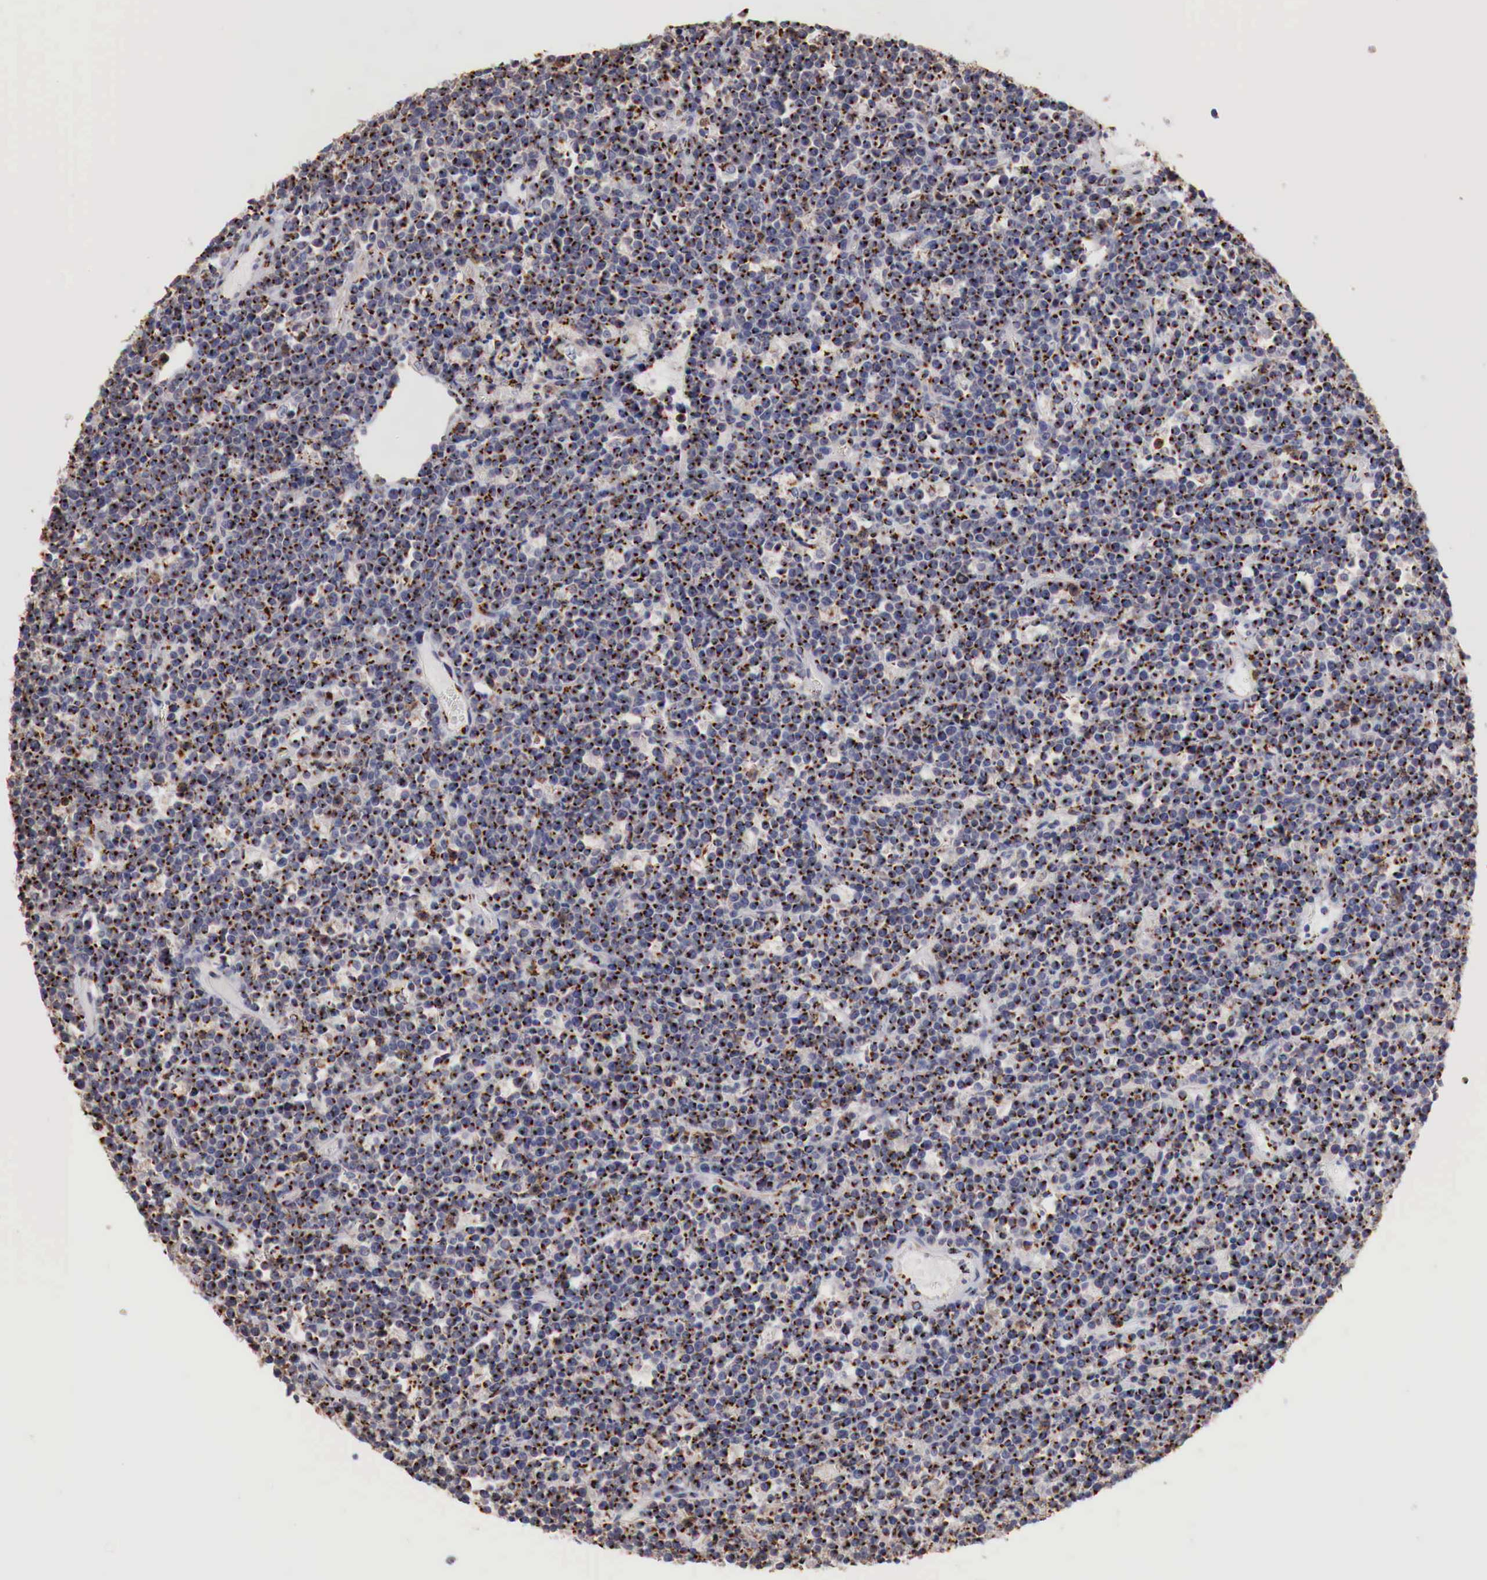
{"staining": {"intensity": "strong", "quantity": ">75%", "location": "cytoplasmic/membranous"}, "tissue": "lymphoma", "cell_type": "Tumor cells", "image_type": "cancer", "snomed": [{"axis": "morphology", "description": "Malignant lymphoma, non-Hodgkin's type, High grade"}, {"axis": "topography", "description": "Ovary"}], "caption": "A high-resolution histopathology image shows IHC staining of lymphoma, which demonstrates strong cytoplasmic/membranous staining in about >75% of tumor cells. The staining was performed using DAB (3,3'-diaminobenzidine) to visualize the protein expression in brown, while the nuclei were stained in blue with hematoxylin (Magnification: 20x).", "gene": "SYAP1", "patient": {"sex": "female", "age": 56}}